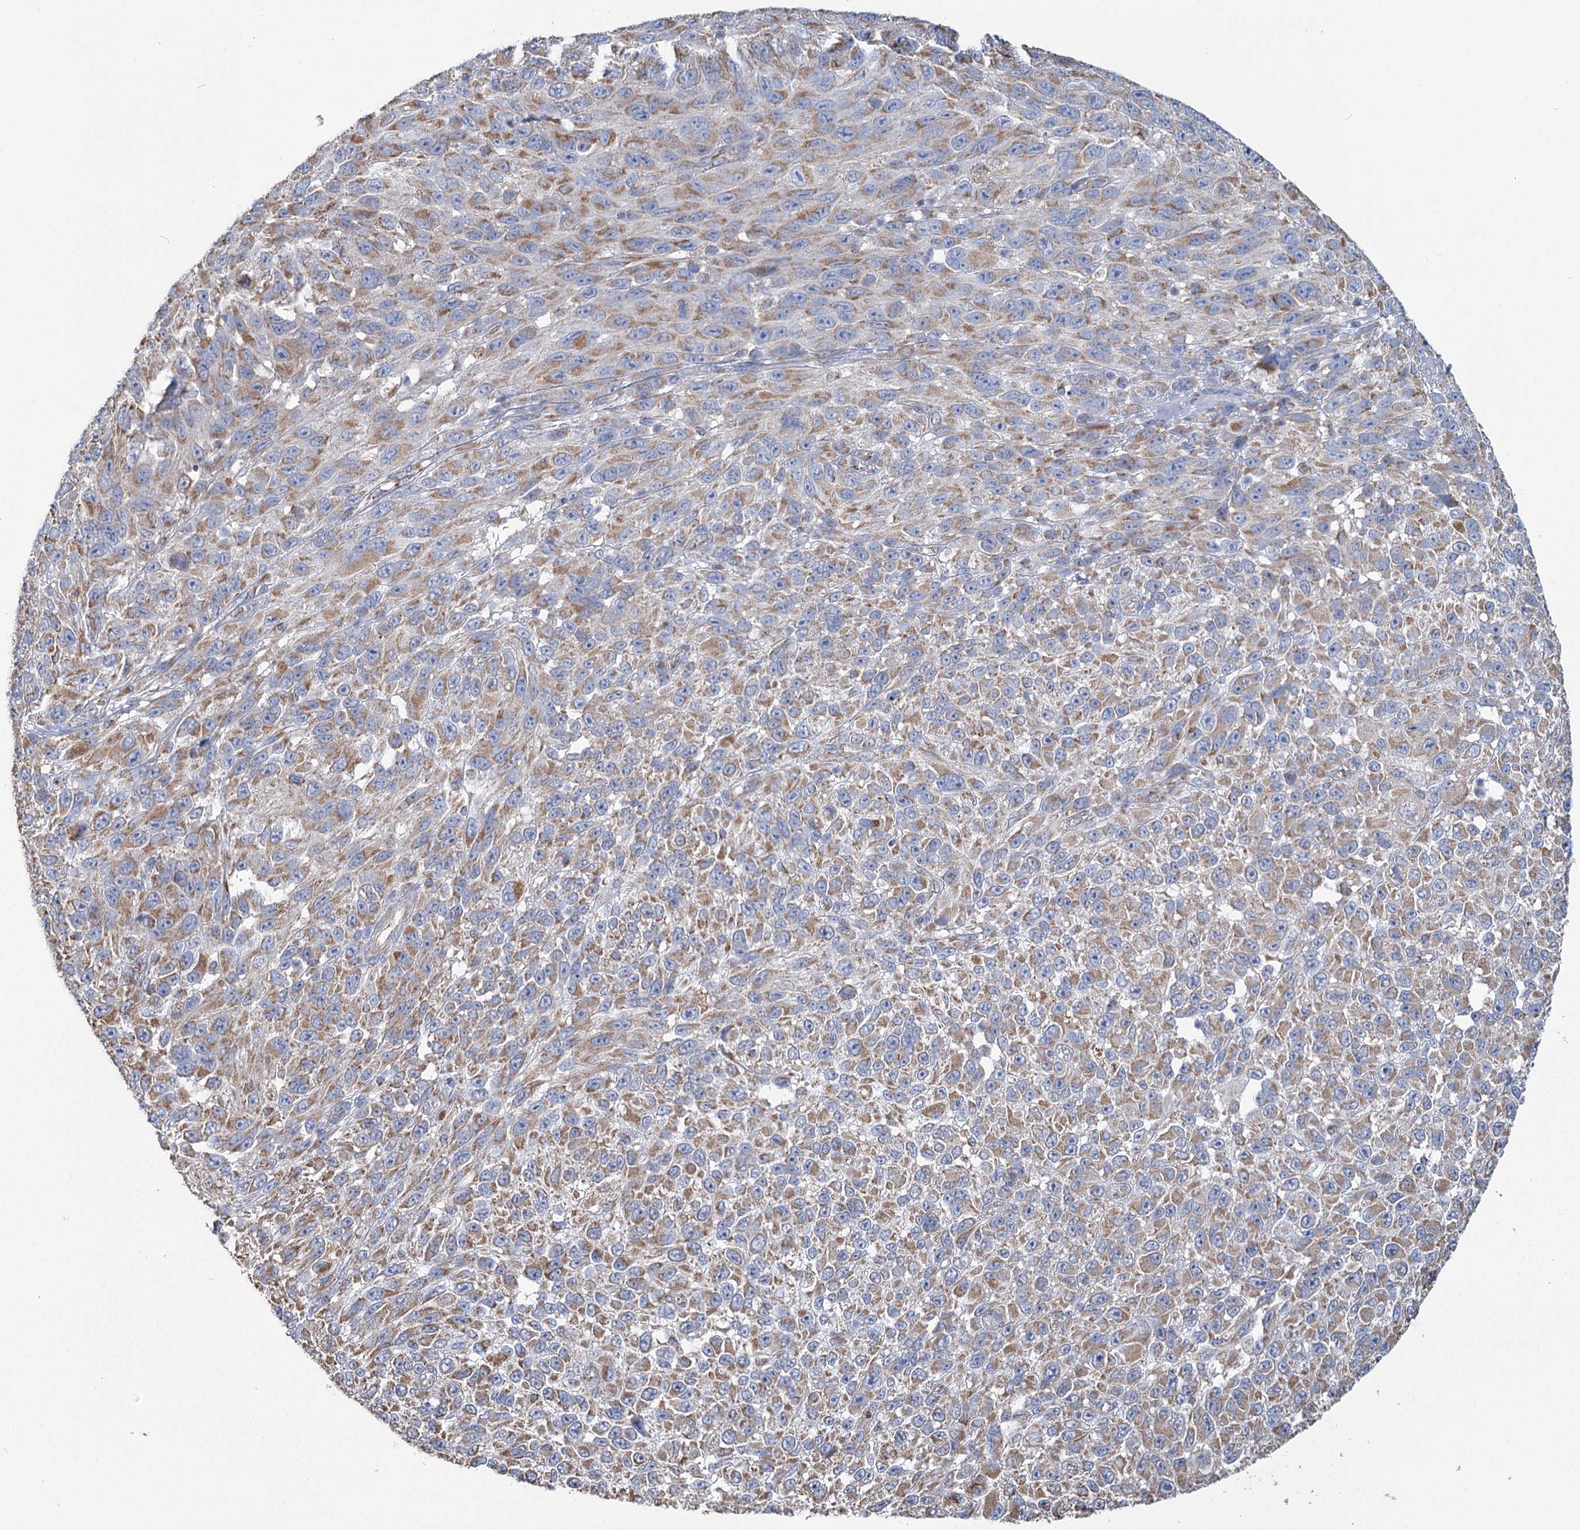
{"staining": {"intensity": "moderate", "quantity": ">75%", "location": "cytoplasmic/membranous"}, "tissue": "melanoma", "cell_type": "Tumor cells", "image_type": "cancer", "snomed": [{"axis": "morphology", "description": "Malignant melanoma, NOS"}, {"axis": "topography", "description": "Skin"}], "caption": "Tumor cells show medium levels of moderate cytoplasmic/membranous positivity in about >75% of cells in human melanoma.", "gene": "MRPL44", "patient": {"sex": "female", "age": 96}}